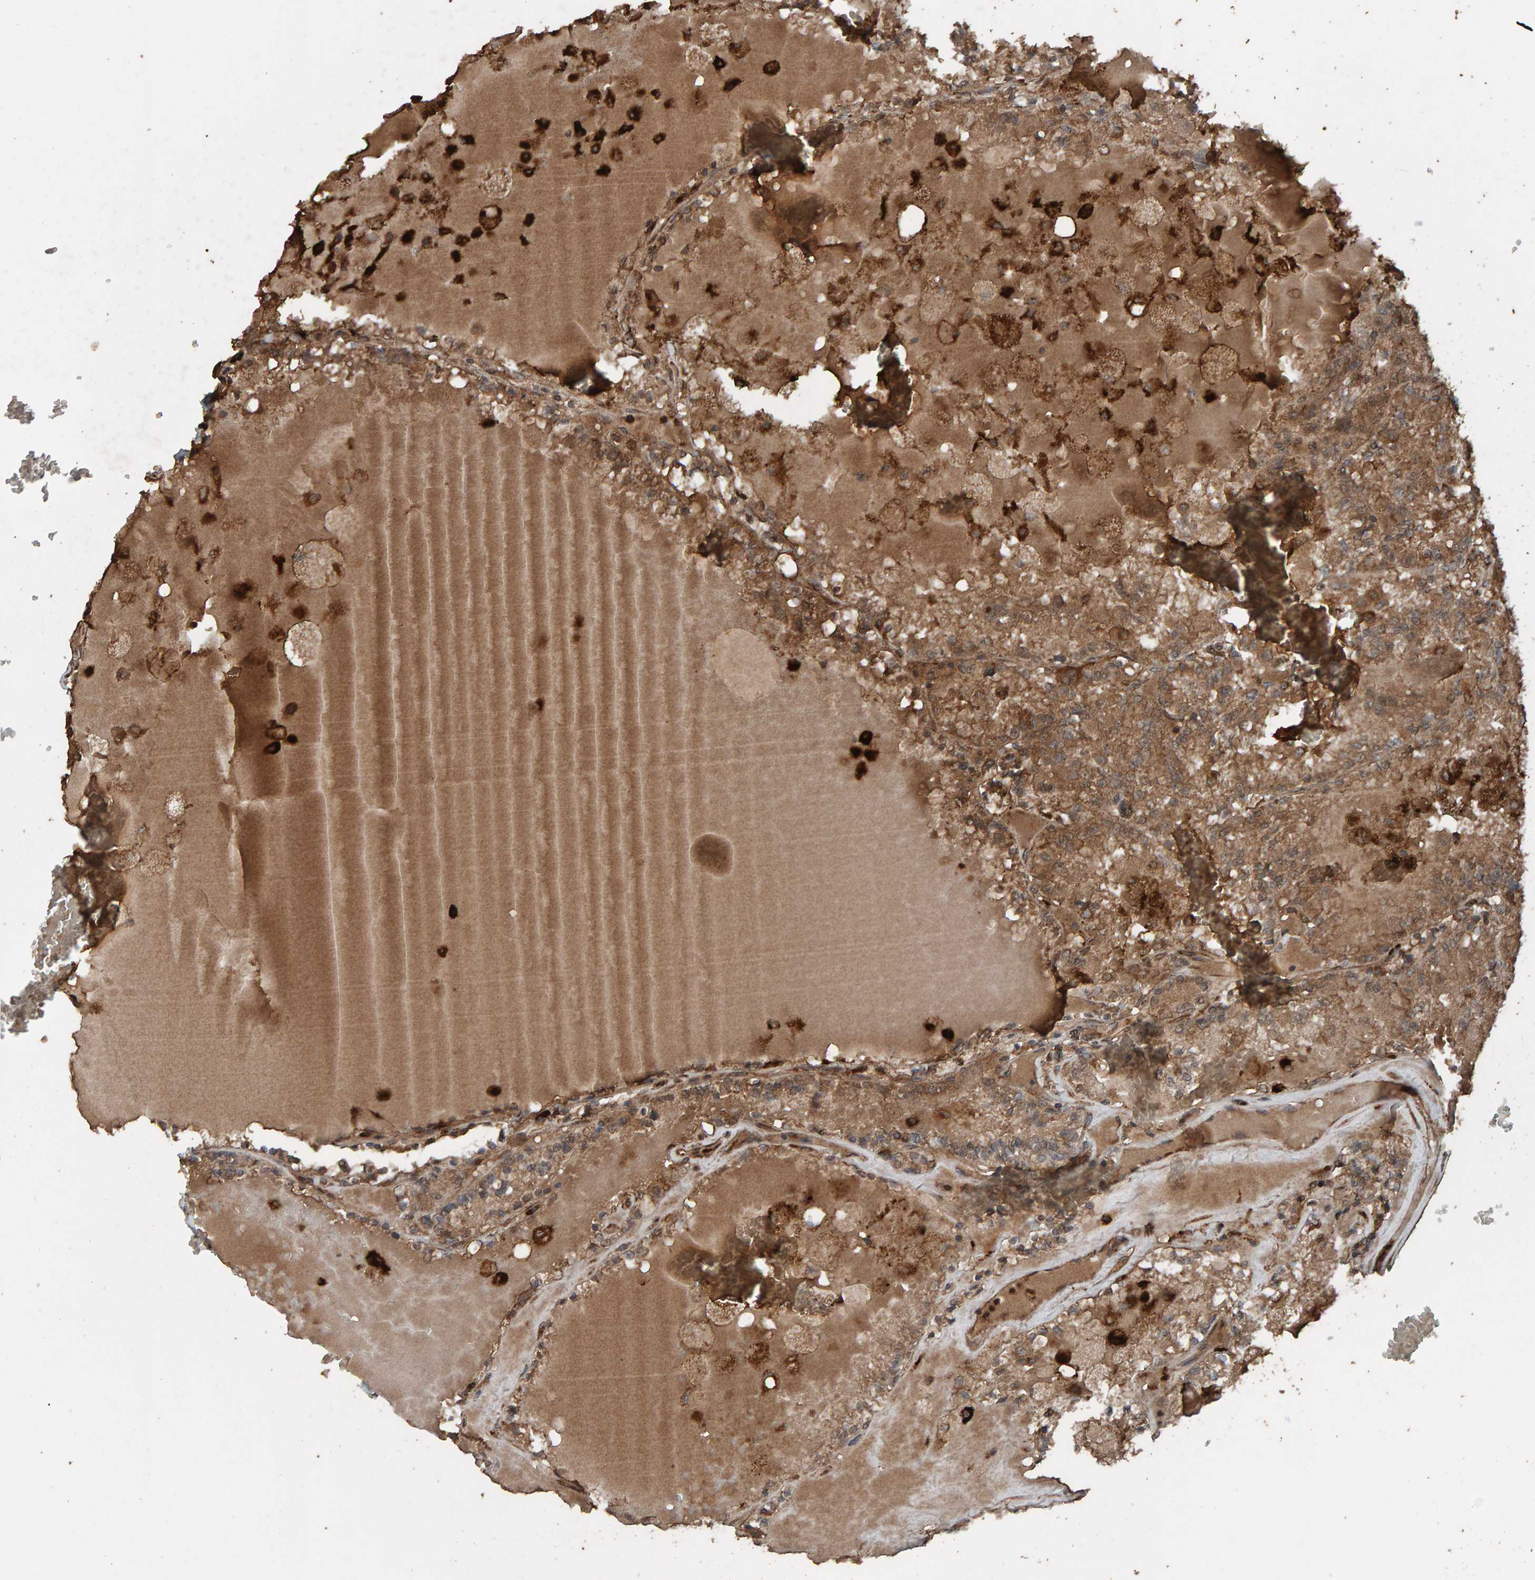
{"staining": {"intensity": "moderate", "quantity": ">75%", "location": "cytoplasmic/membranous"}, "tissue": "renal cancer", "cell_type": "Tumor cells", "image_type": "cancer", "snomed": [{"axis": "morphology", "description": "Adenocarcinoma, NOS"}, {"axis": "topography", "description": "Kidney"}], "caption": "Renal adenocarcinoma stained with a protein marker displays moderate staining in tumor cells.", "gene": "DUS1L", "patient": {"sex": "female", "age": 56}}